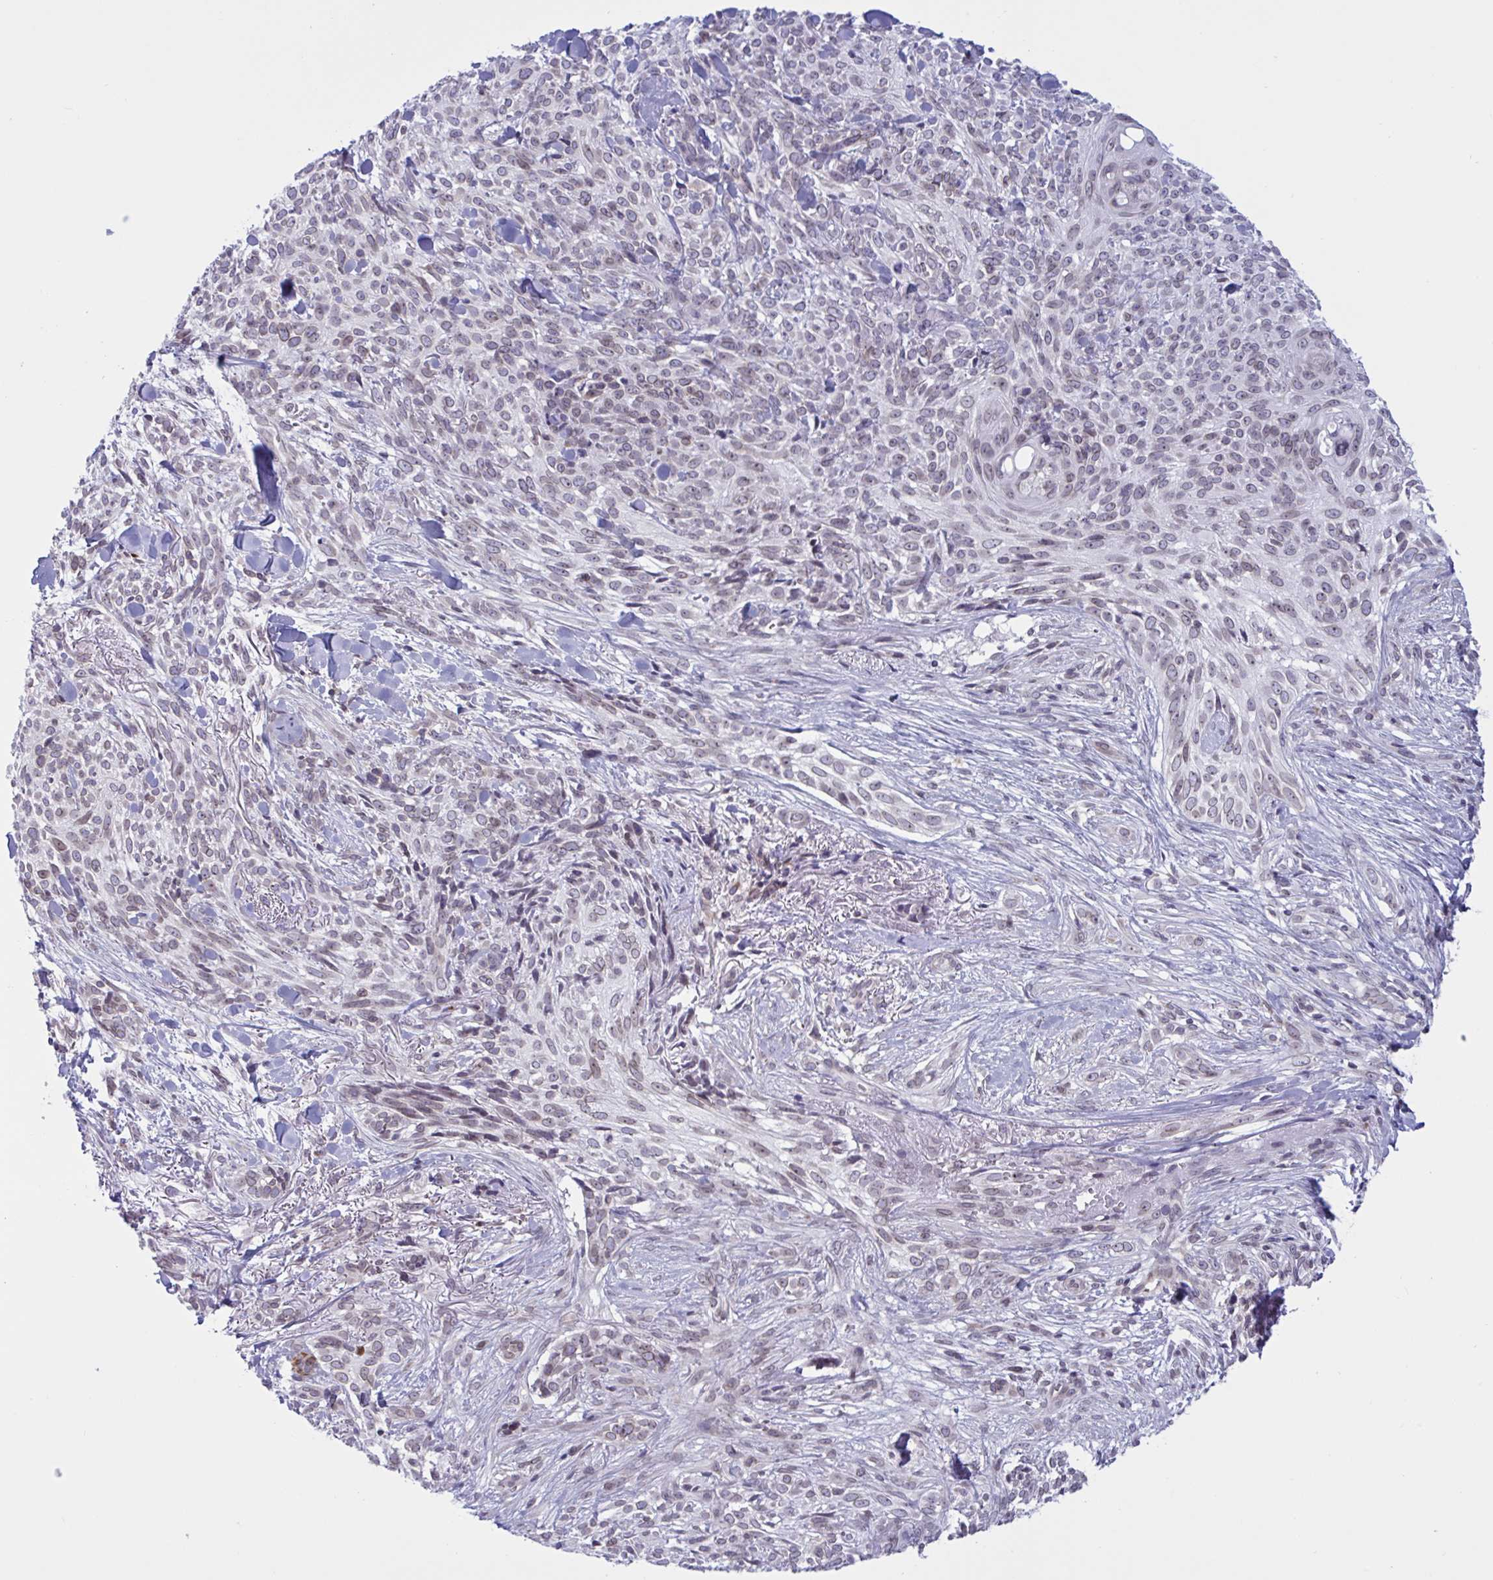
{"staining": {"intensity": "weak", "quantity": "25%-75%", "location": "nuclear"}, "tissue": "skin cancer", "cell_type": "Tumor cells", "image_type": "cancer", "snomed": [{"axis": "morphology", "description": "Basal cell carcinoma"}, {"axis": "topography", "description": "Skin"}, {"axis": "topography", "description": "Skin of face"}], "caption": "Immunohistochemical staining of human skin cancer (basal cell carcinoma) shows low levels of weak nuclear positivity in approximately 25%-75% of tumor cells.", "gene": "DOCK11", "patient": {"sex": "female", "age": 90}}